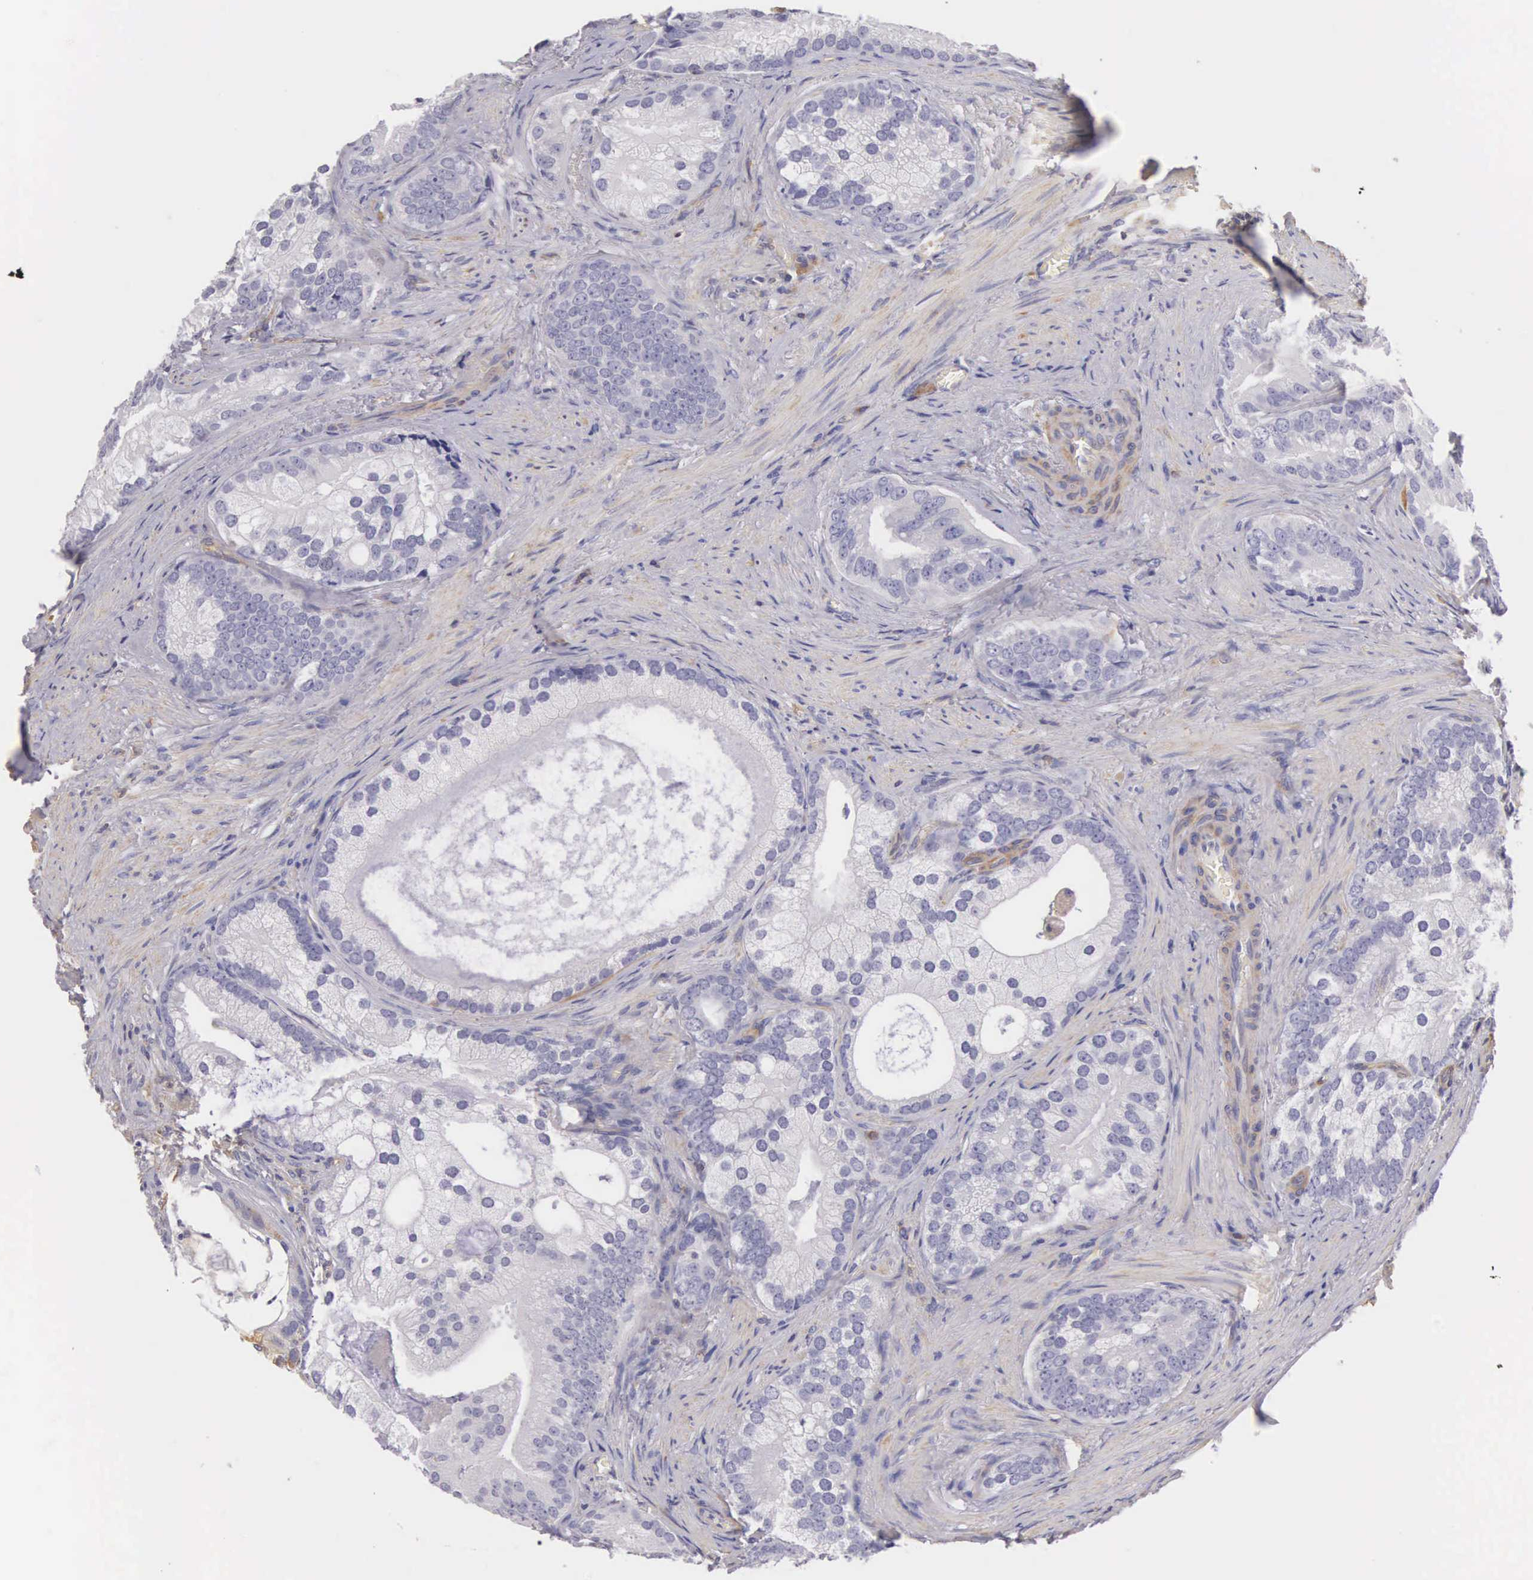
{"staining": {"intensity": "negative", "quantity": "none", "location": "none"}, "tissue": "prostate cancer", "cell_type": "Tumor cells", "image_type": "cancer", "snomed": [{"axis": "morphology", "description": "Adenocarcinoma, Low grade"}, {"axis": "topography", "description": "Prostate"}], "caption": "There is no significant positivity in tumor cells of prostate cancer. Brightfield microscopy of immunohistochemistry (IHC) stained with DAB (3,3'-diaminobenzidine) (brown) and hematoxylin (blue), captured at high magnification.", "gene": "OSBPL3", "patient": {"sex": "male", "age": 71}}